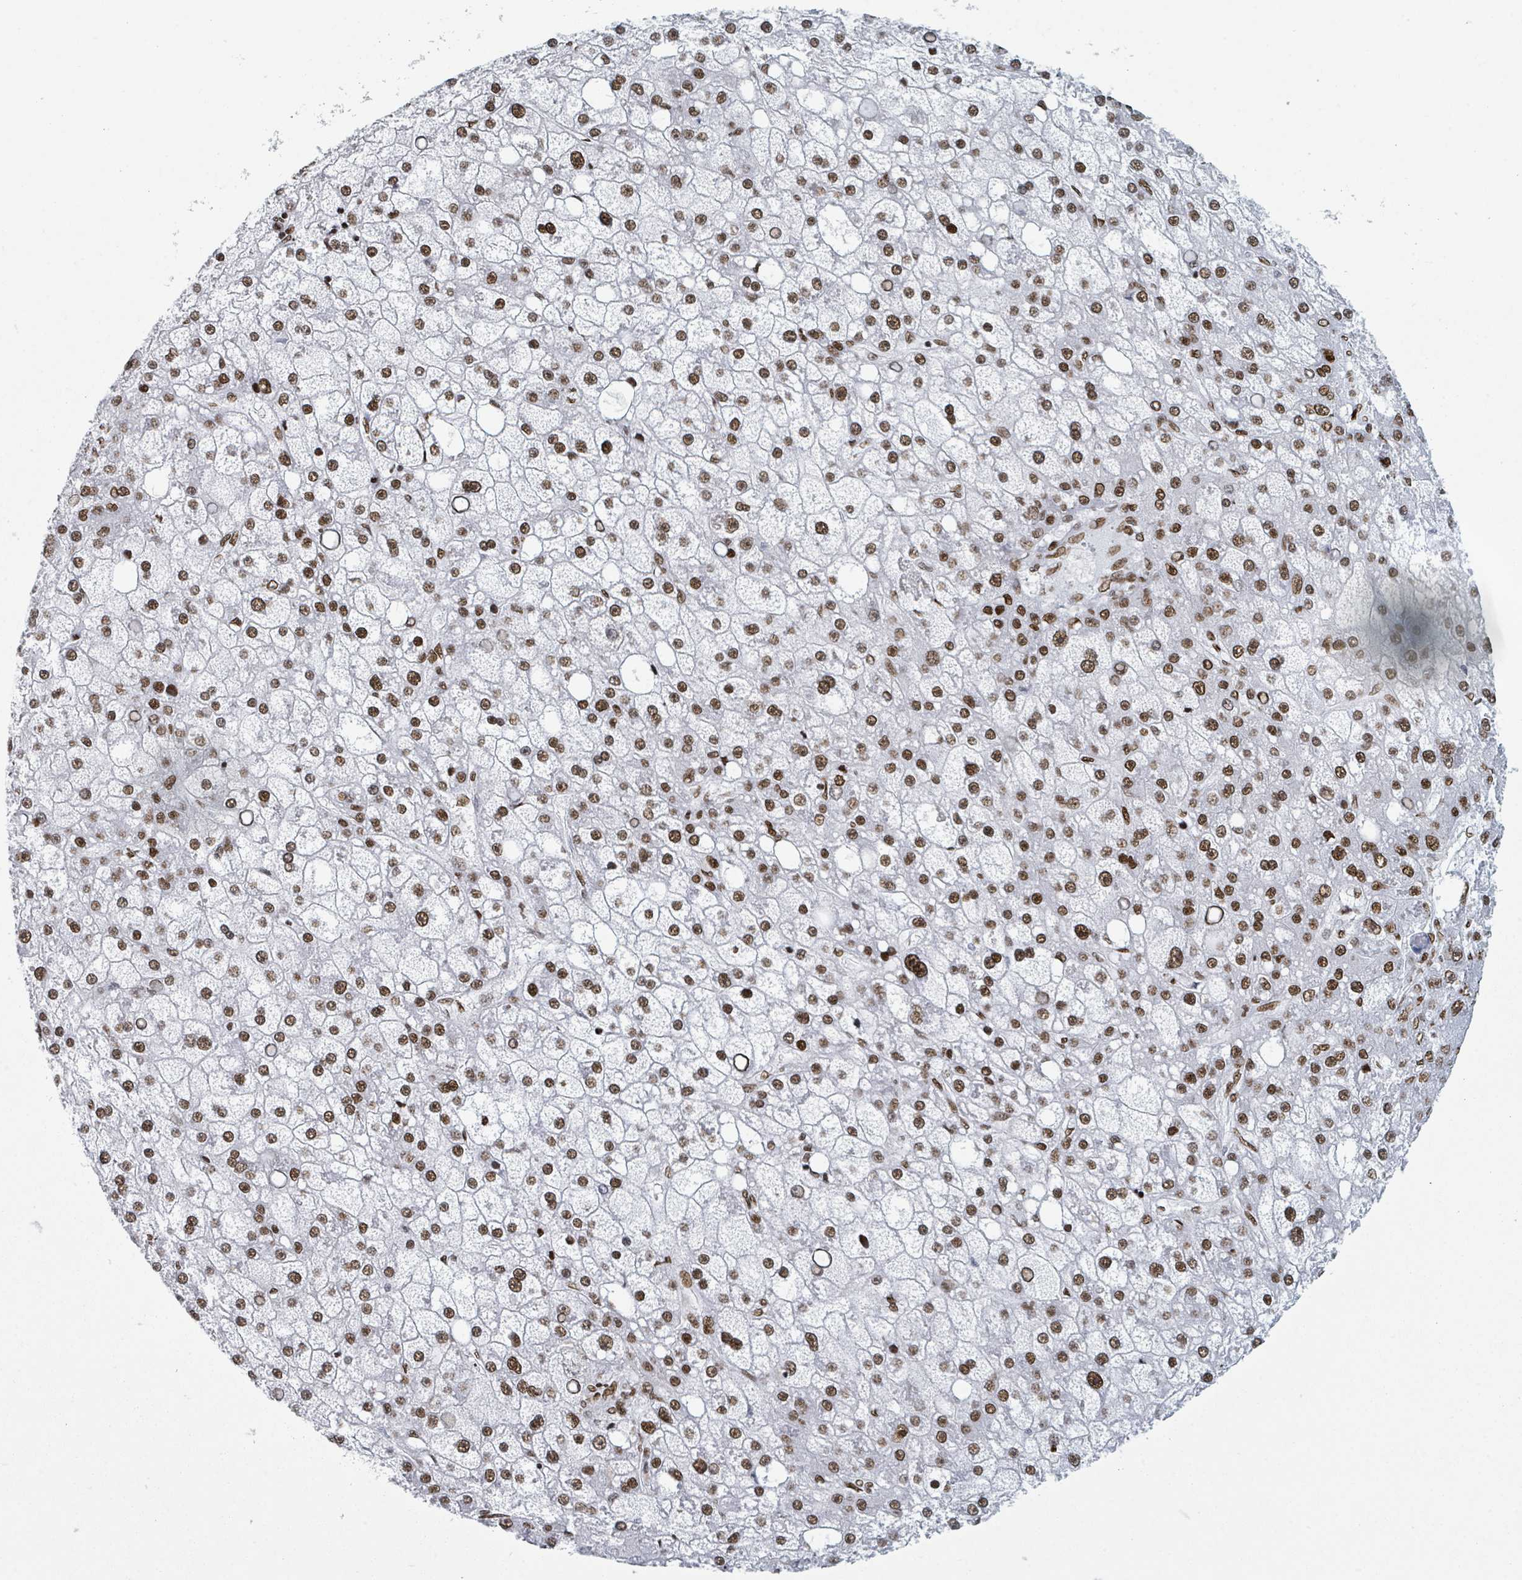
{"staining": {"intensity": "strong", "quantity": ">75%", "location": "nuclear"}, "tissue": "liver cancer", "cell_type": "Tumor cells", "image_type": "cancer", "snomed": [{"axis": "morphology", "description": "Carcinoma, Hepatocellular, NOS"}, {"axis": "topography", "description": "Liver"}], "caption": "Immunohistochemistry staining of hepatocellular carcinoma (liver), which shows high levels of strong nuclear expression in about >75% of tumor cells indicating strong nuclear protein staining. The staining was performed using DAB (brown) for protein detection and nuclei were counterstained in hematoxylin (blue).", "gene": "DHX16", "patient": {"sex": "male", "age": 67}}